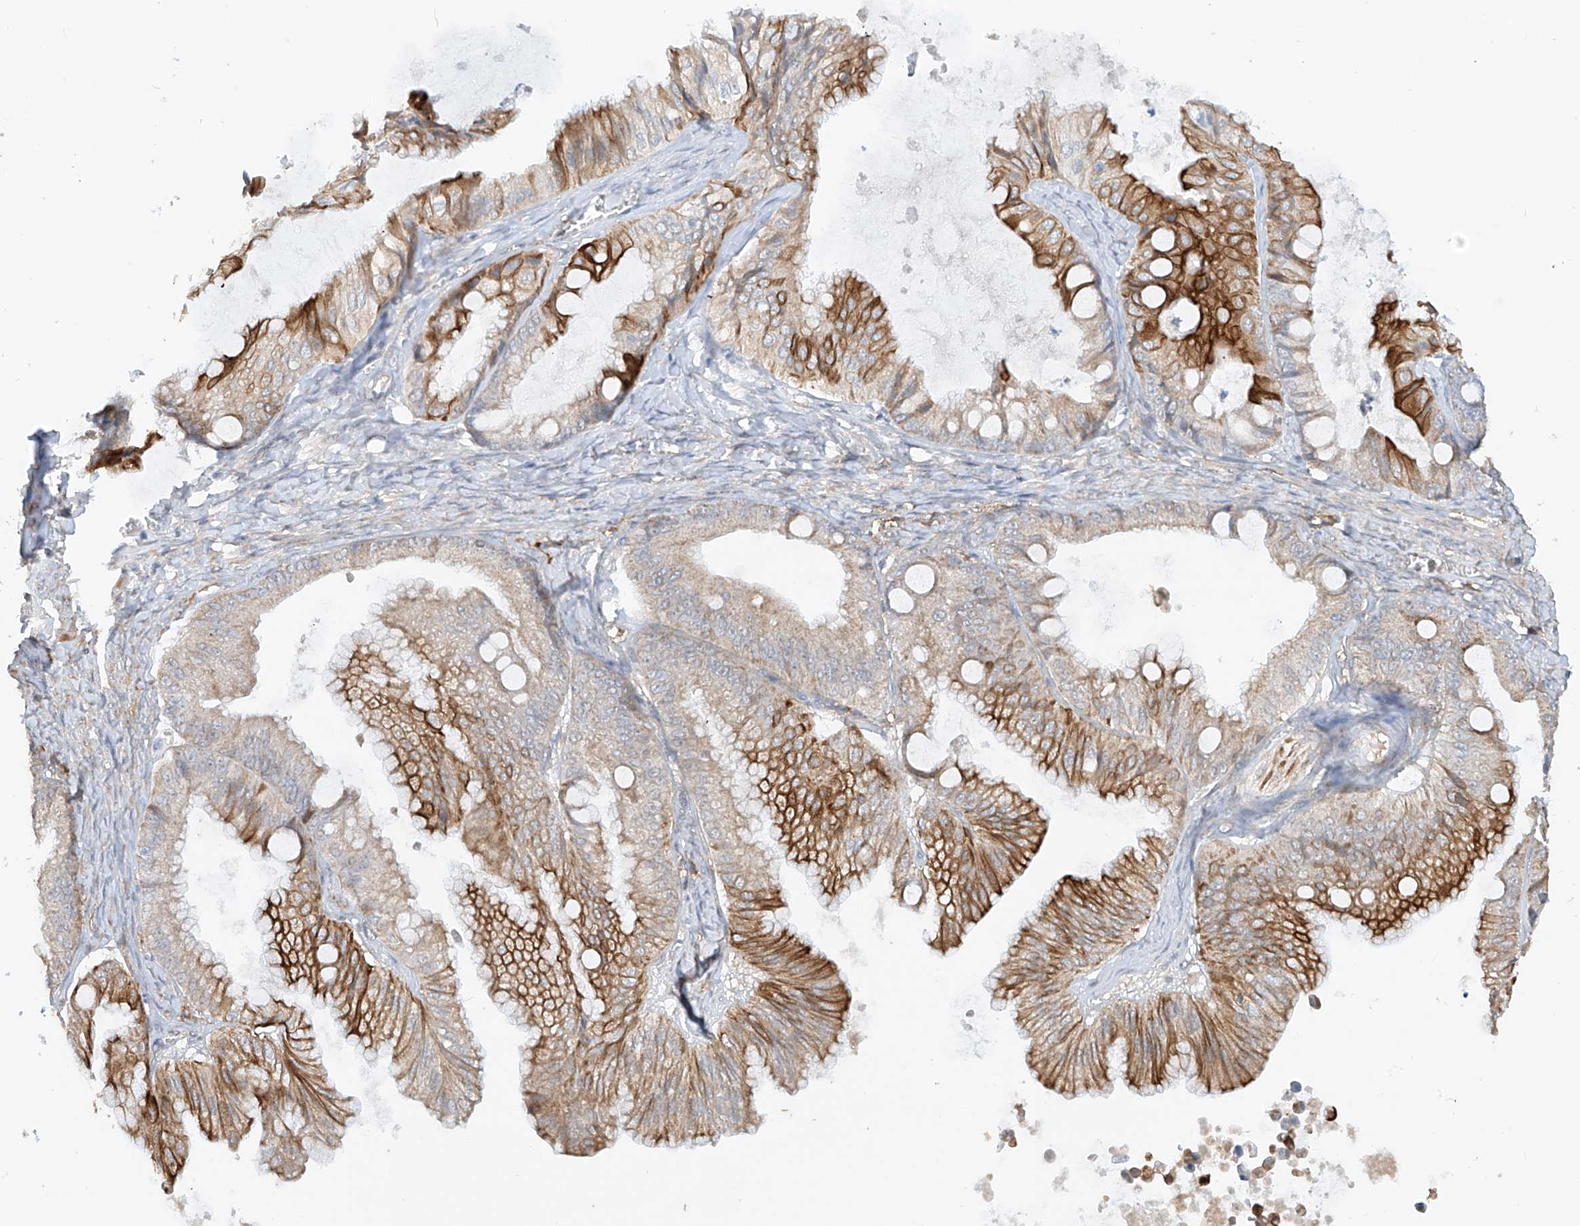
{"staining": {"intensity": "strong", "quantity": "25%-75%", "location": "cytoplasmic/membranous"}, "tissue": "ovarian cancer", "cell_type": "Tumor cells", "image_type": "cancer", "snomed": [{"axis": "morphology", "description": "Cystadenocarcinoma, mucinous, NOS"}, {"axis": "topography", "description": "Ovary"}], "caption": "Approximately 25%-75% of tumor cells in human mucinous cystadenocarcinoma (ovarian) show strong cytoplasmic/membranous protein positivity as visualized by brown immunohistochemical staining.", "gene": "MTUS2", "patient": {"sex": "female", "age": 71}}